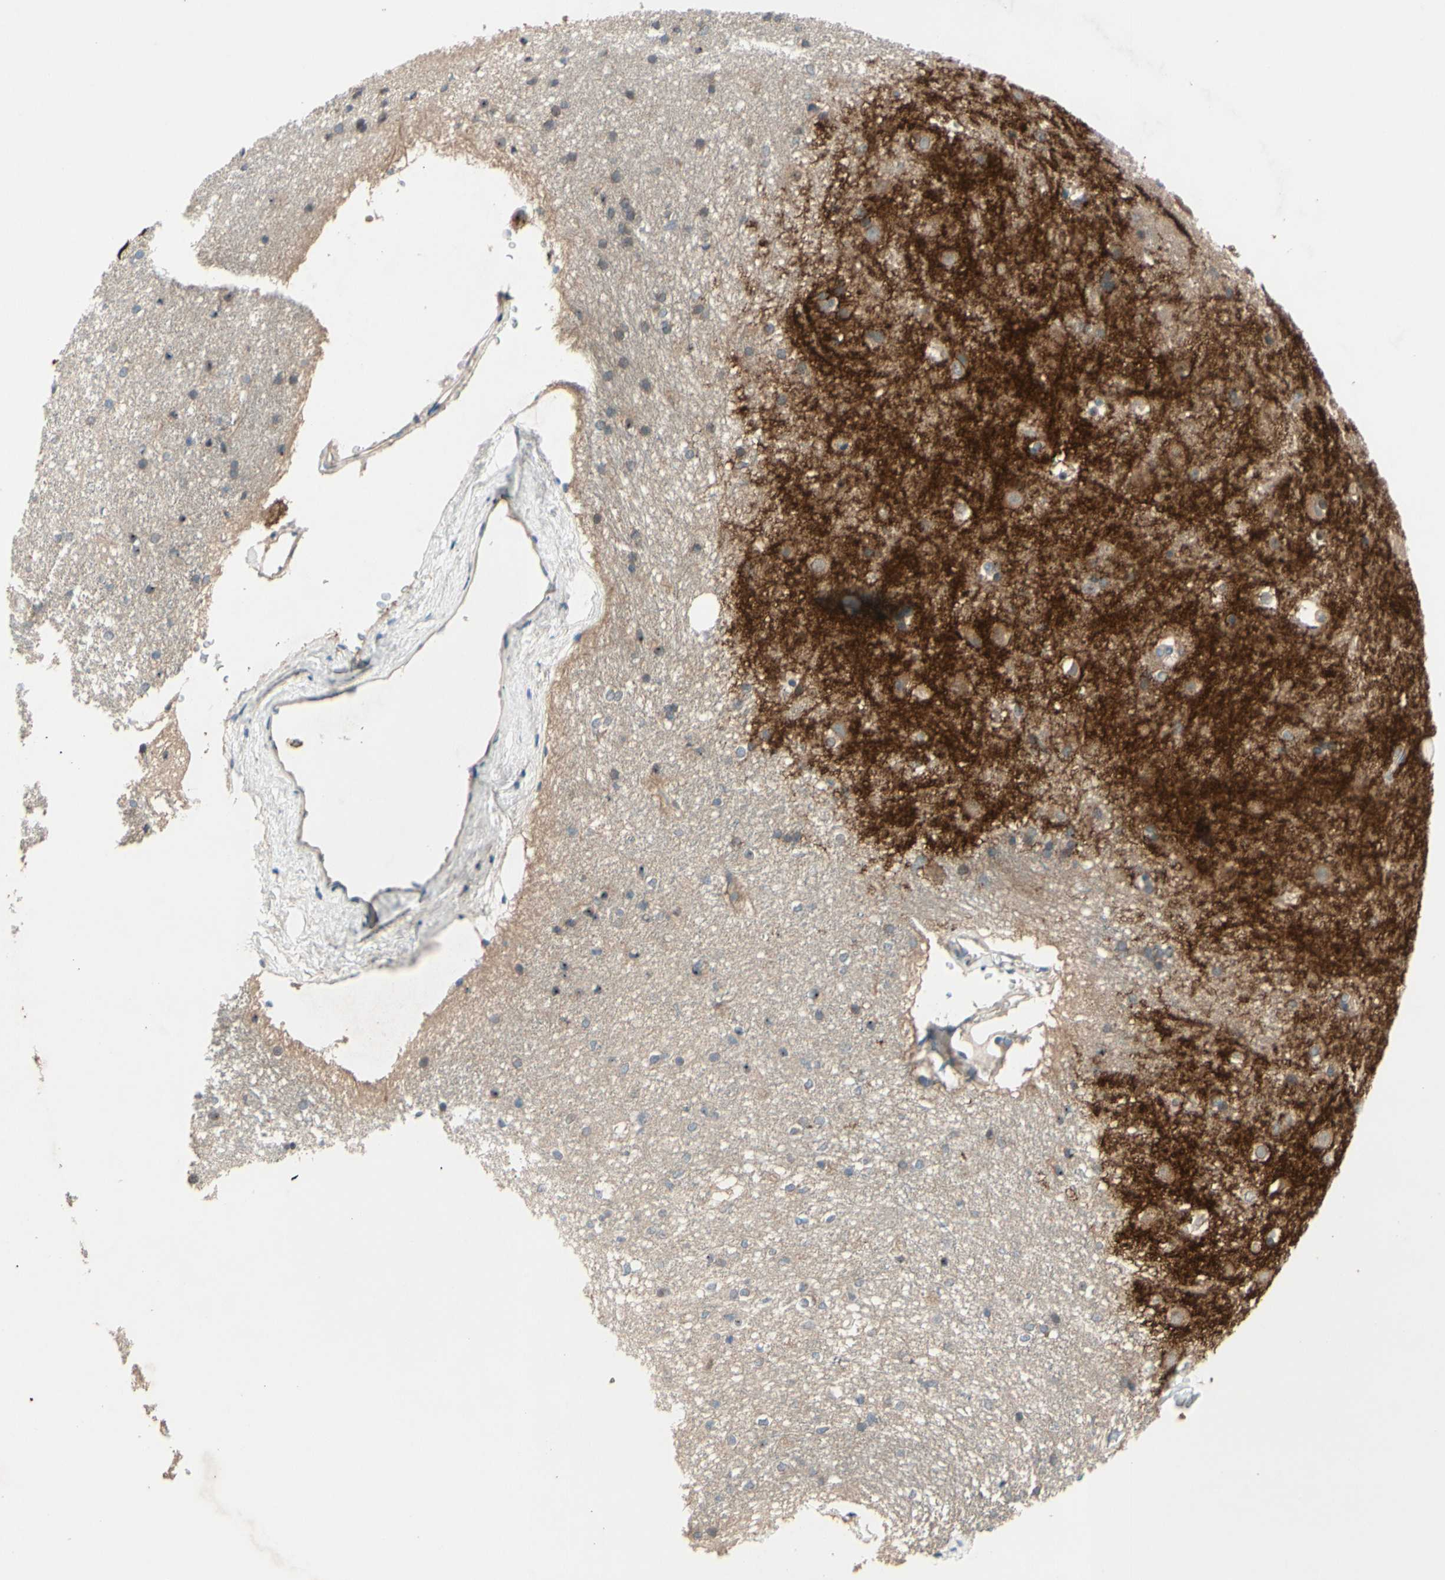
{"staining": {"intensity": "weak", "quantity": "25%-75%", "location": "cytoplasmic/membranous"}, "tissue": "caudate", "cell_type": "Glial cells", "image_type": "normal", "snomed": [{"axis": "morphology", "description": "Normal tissue, NOS"}, {"axis": "topography", "description": "Lateral ventricle wall"}], "caption": "Protein expression analysis of unremarkable caudate reveals weak cytoplasmic/membranous expression in about 25%-75% of glial cells. The protein is stained brown, and the nuclei are stained in blue (DAB (3,3'-diaminobenzidine) IHC with brightfield microscopy, high magnification).", "gene": "ICAM5", "patient": {"sex": "female", "age": 19}}